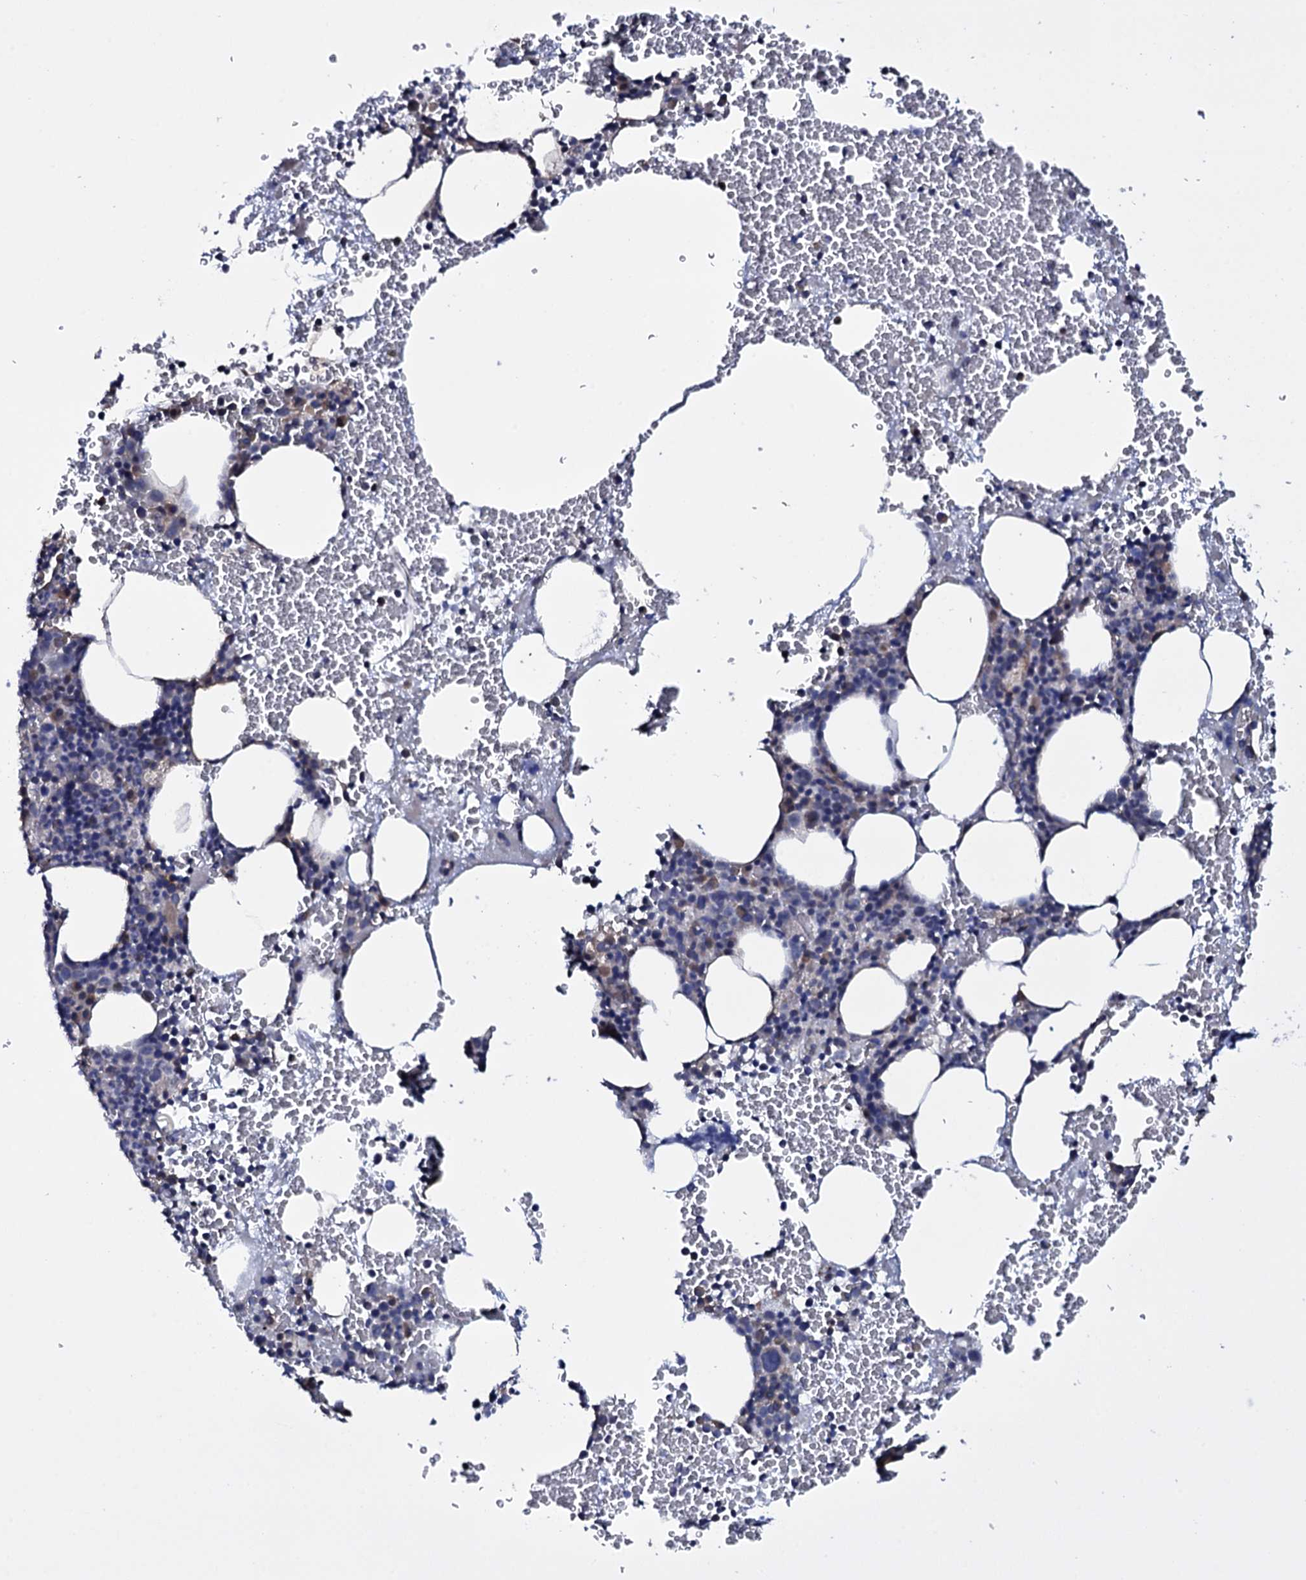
{"staining": {"intensity": "weak", "quantity": "<25%", "location": "cytoplasmic/membranous"}, "tissue": "bone marrow", "cell_type": "Hematopoietic cells", "image_type": "normal", "snomed": [{"axis": "morphology", "description": "Normal tissue, NOS"}, {"axis": "morphology", "description": "Inflammation, NOS"}, {"axis": "topography", "description": "Bone marrow"}], "caption": "Hematopoietic cells show no significant staining in benign bone marrow. The staining was performed using DAB (3,3'-diaminobenzidine) to visualize the protein expression in brown, while the nuclei were stained in blue with hematoxylin (Magnification: 20x).", "gene": "GAREM1", "patient": {"sex": "female", "age": 78}}